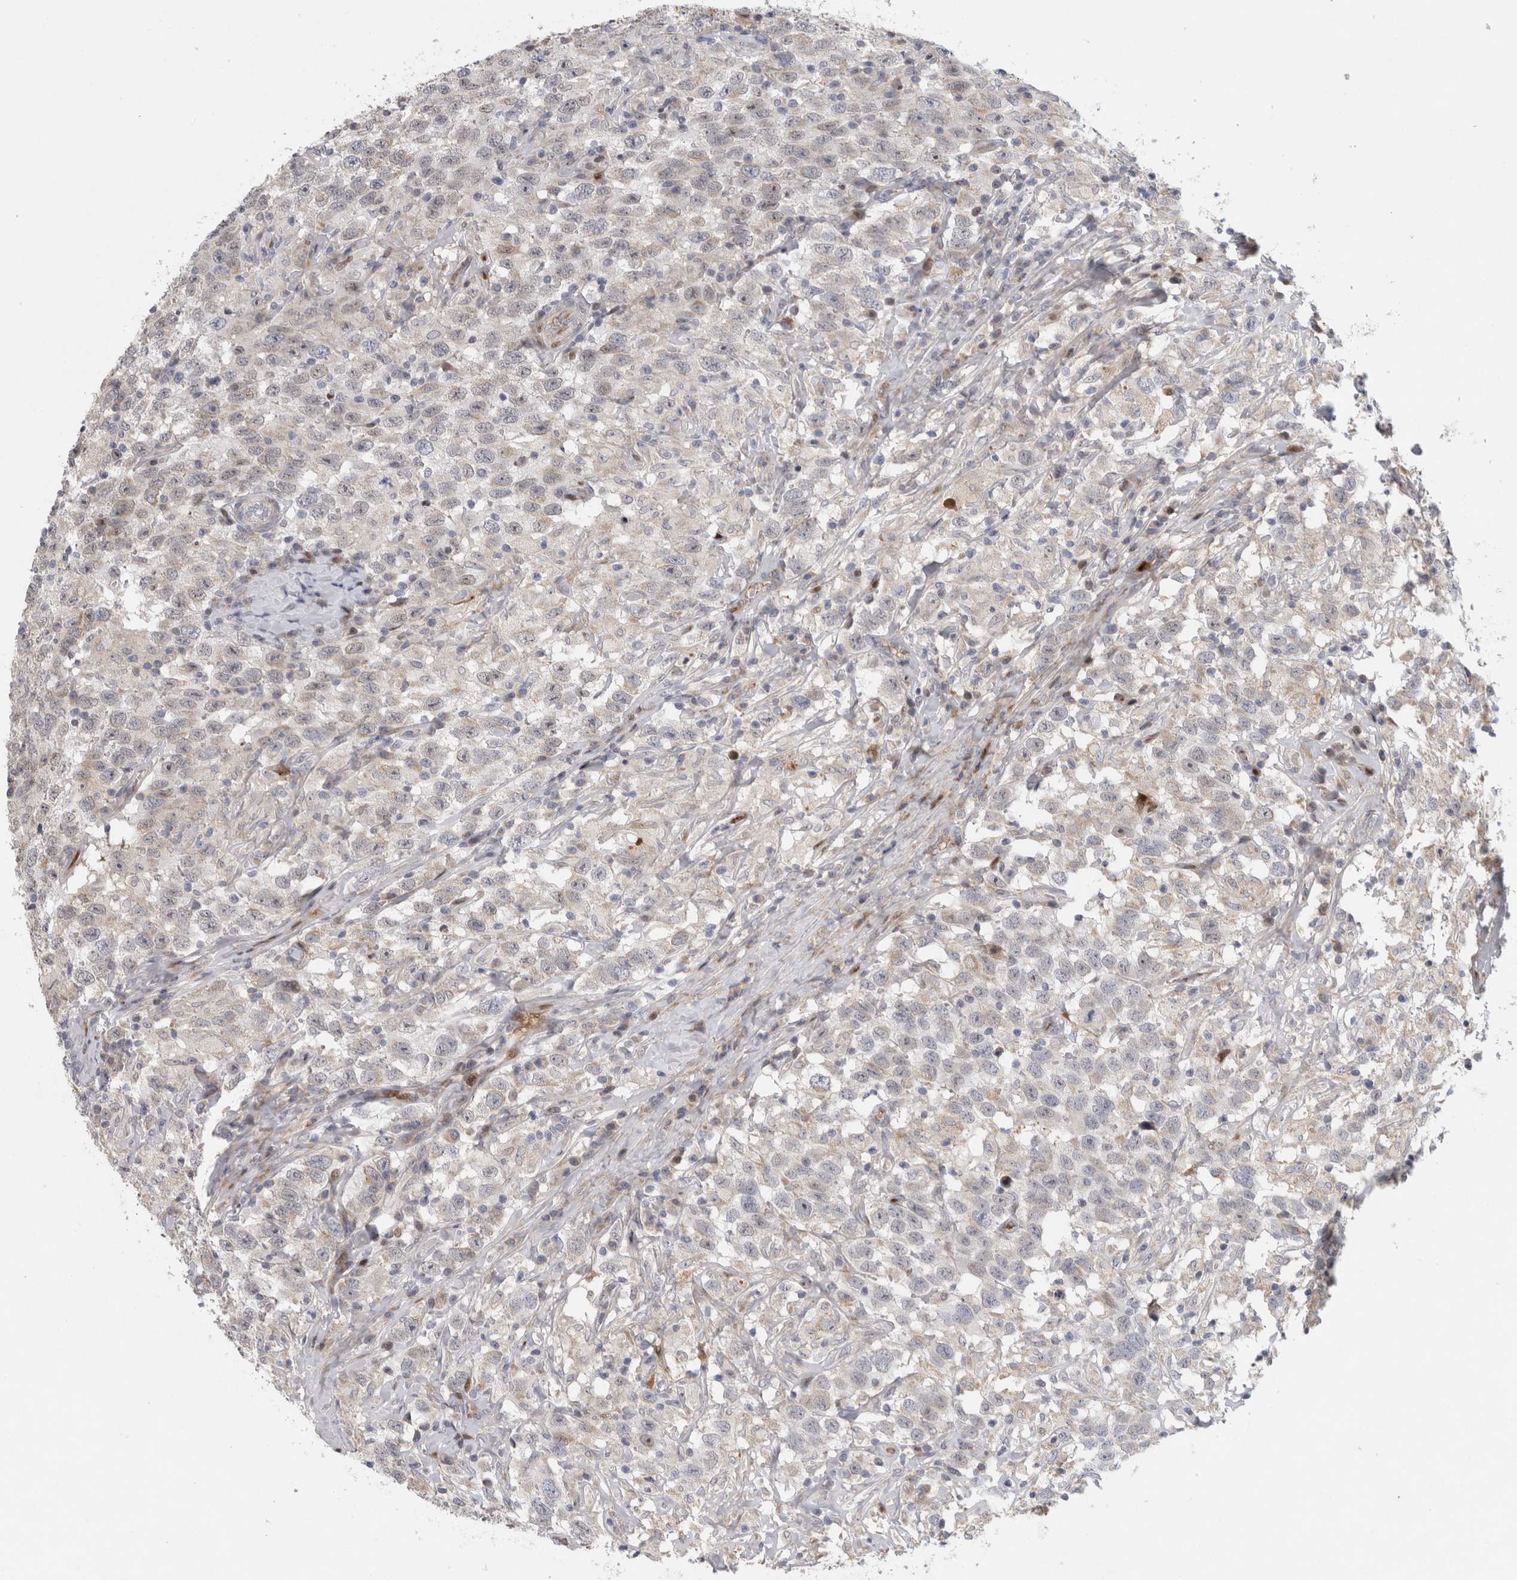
{"staining": {"intensity": "negative", "quantity": "none", "location": "none"}, "tissue": "testis cancer", "cell_type": "Tumor cells", "image_type": "cancer", "snomed": [{"axis": "morphology", "description": "Seminoma, NOS"}, {"axis": "topography", "description": "Testis"}], "caption": "Immunohistochemical staining of seminoma (testis) reveals no significant expression in tumor cells. The staining is performed using DAB brown chromogen with nuclei counter-stained in using hematoxylin.", "gene": "RBM48", "patient": {"sex": "male", "age": 41}}